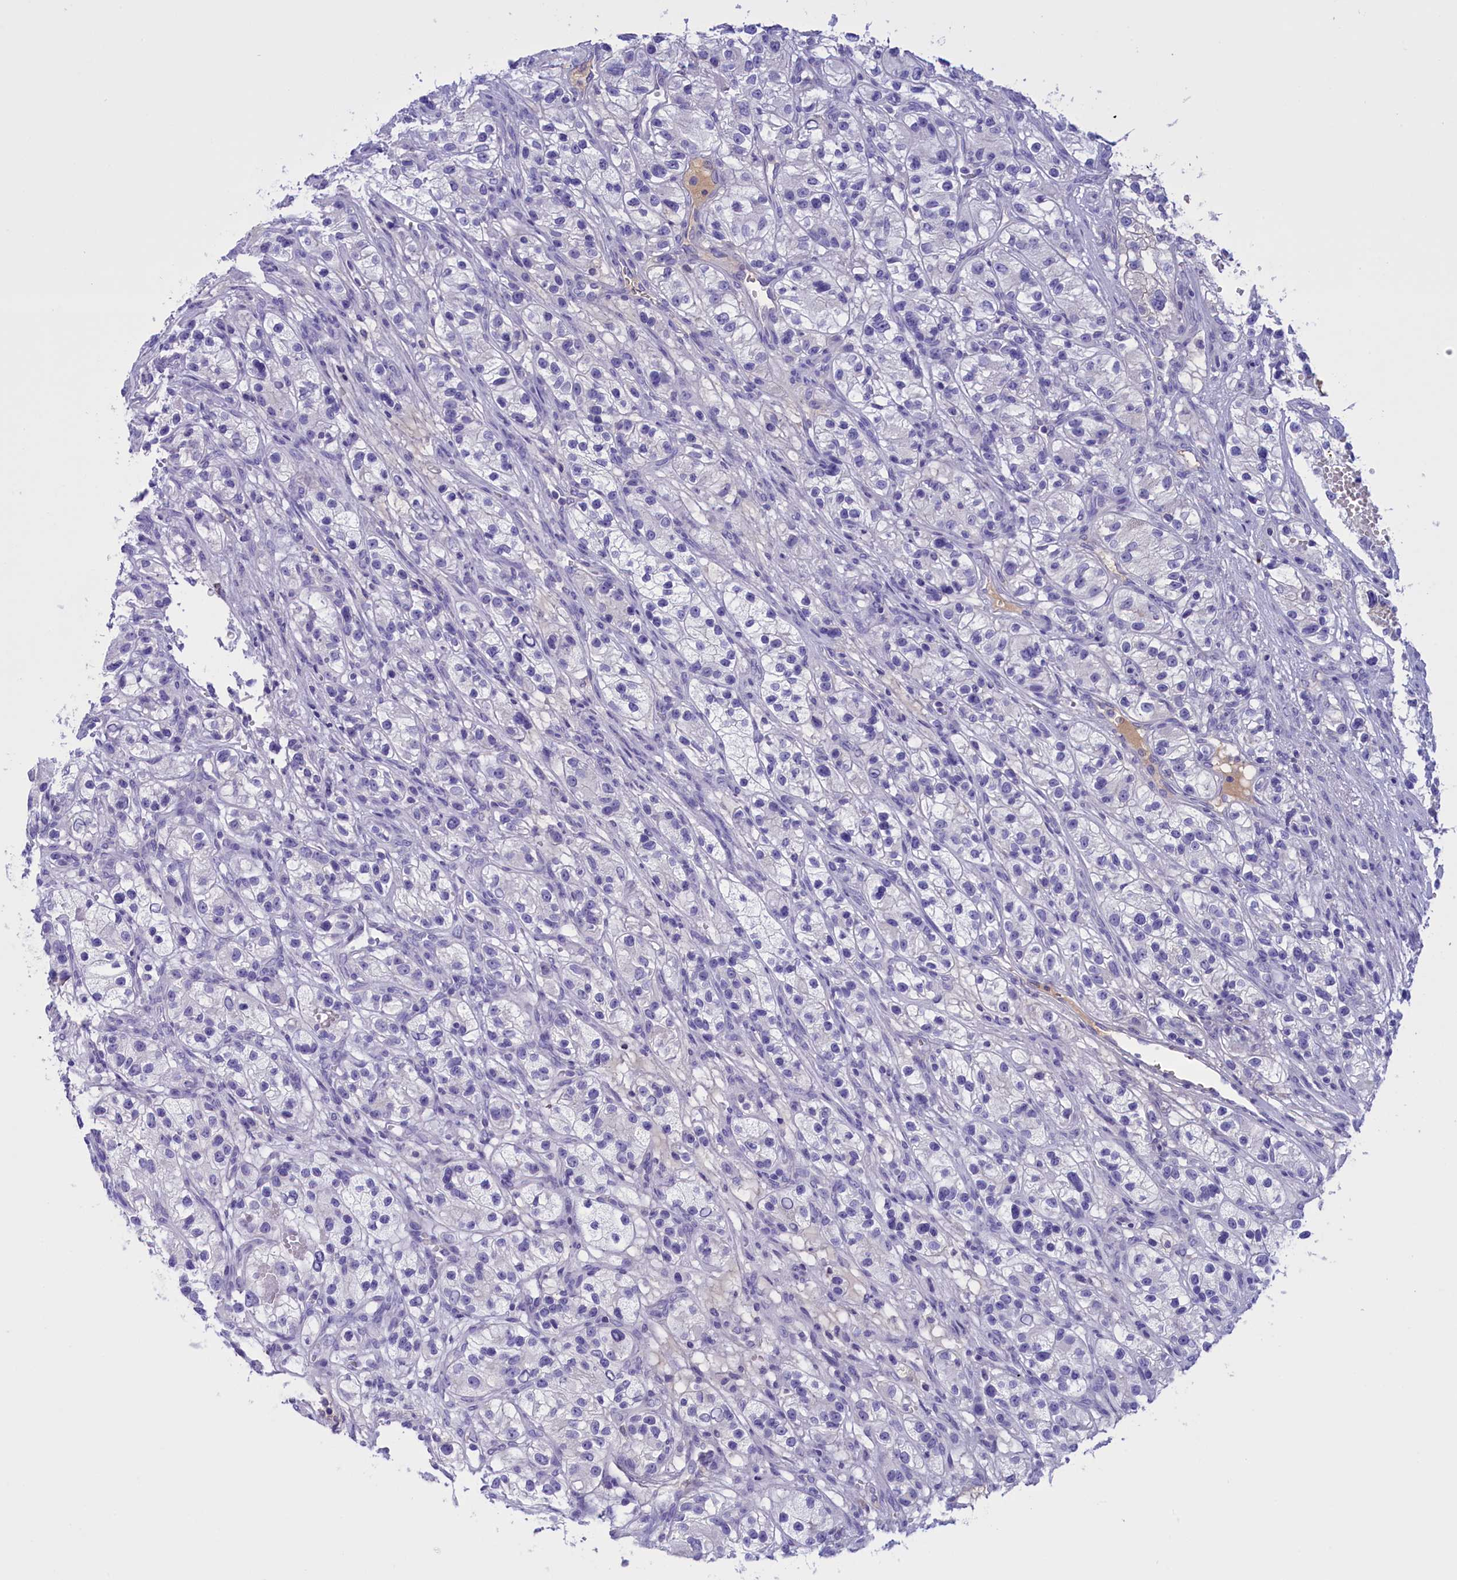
{"staining": {"intensity": "negative", "quantity": "none", "location": "none"}, "tissue": "renal cancer", "cell_type": "Tumor cells", "image_type": "cancer", "snomed": [{"axis": "morphology", "description": "Adenocarcinoma, NOS"}, {"axis": "topography", "description": "Kidney"}], "caption": "Immunohistochemistry (IHC) histopathology image of neoplastic tissue: renal cancer stained with DAB shows no significant protein staining in tumor cells. Brightfield microscopy of immunohistochemistry stained with DAB (3,3'-diaminobenzidine) (brown) and hematoxylin (blue), captured at high magnification.", "gene": "PROK2", "patient": {"sex": "female", "age": 57}}